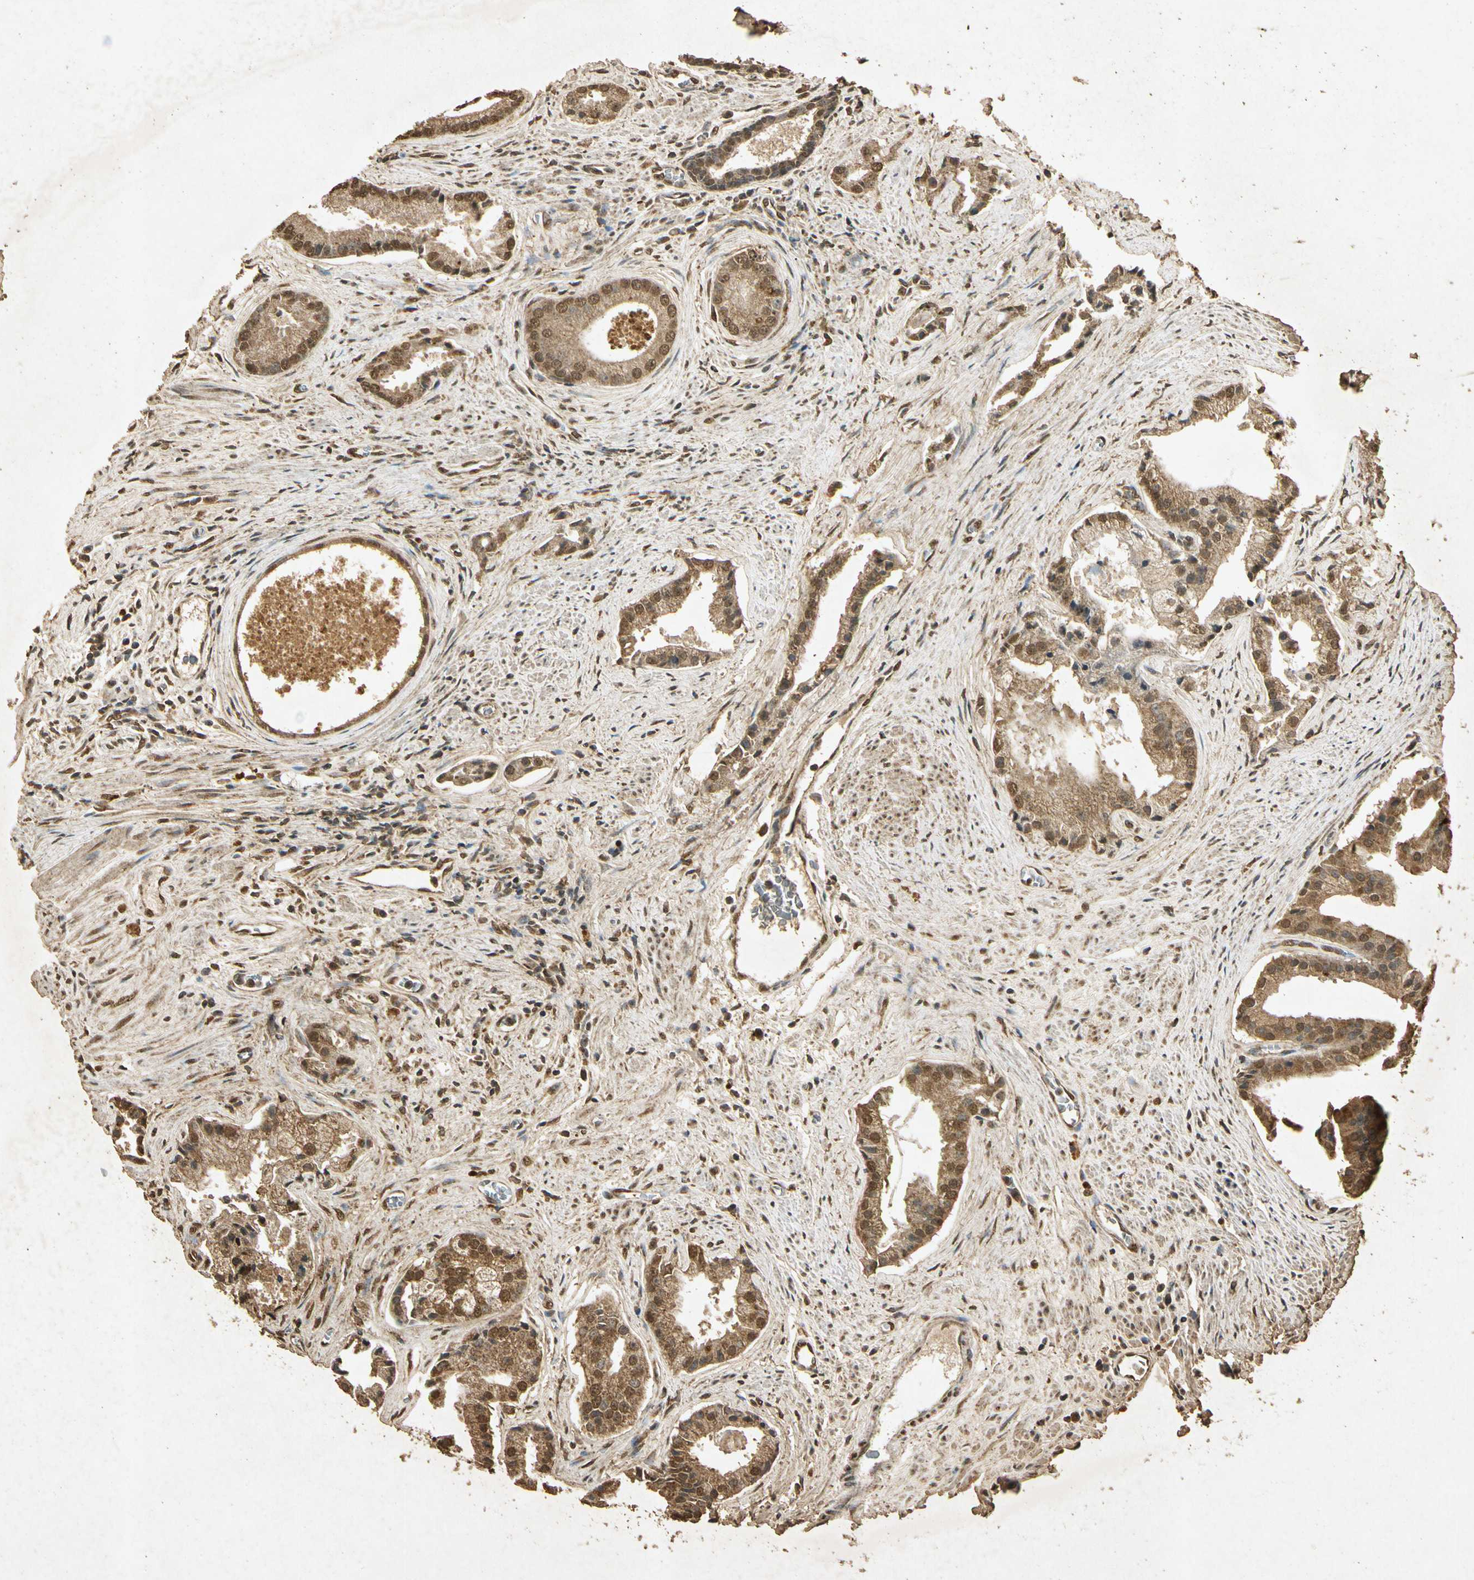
{"staining": {"intensity": "moderate", "quantity": ">75%", "location": "cytoplasmic/membranous"}, "tissue": "prostate cancer", "cell_type": "Tumor cells", "image_type": "cancer", "snomed": [{"axis": "morphology", "description": "Adenocarcinoma, High grade"}, {"axis": "topography", "description": "Prostate"}], "caption": "Prostate high-grade adenocarcinoma stained with DAB (3,3'-diaminobenzidine) immunohistochemistry (IHC) shows medium levels of moderate cytoplasmic/membranous staining in about >75% of tumor cells. Nuclei are stained in blue.", "gene": "PRDX3", "patient": {"sex": "male", "age": 67}}